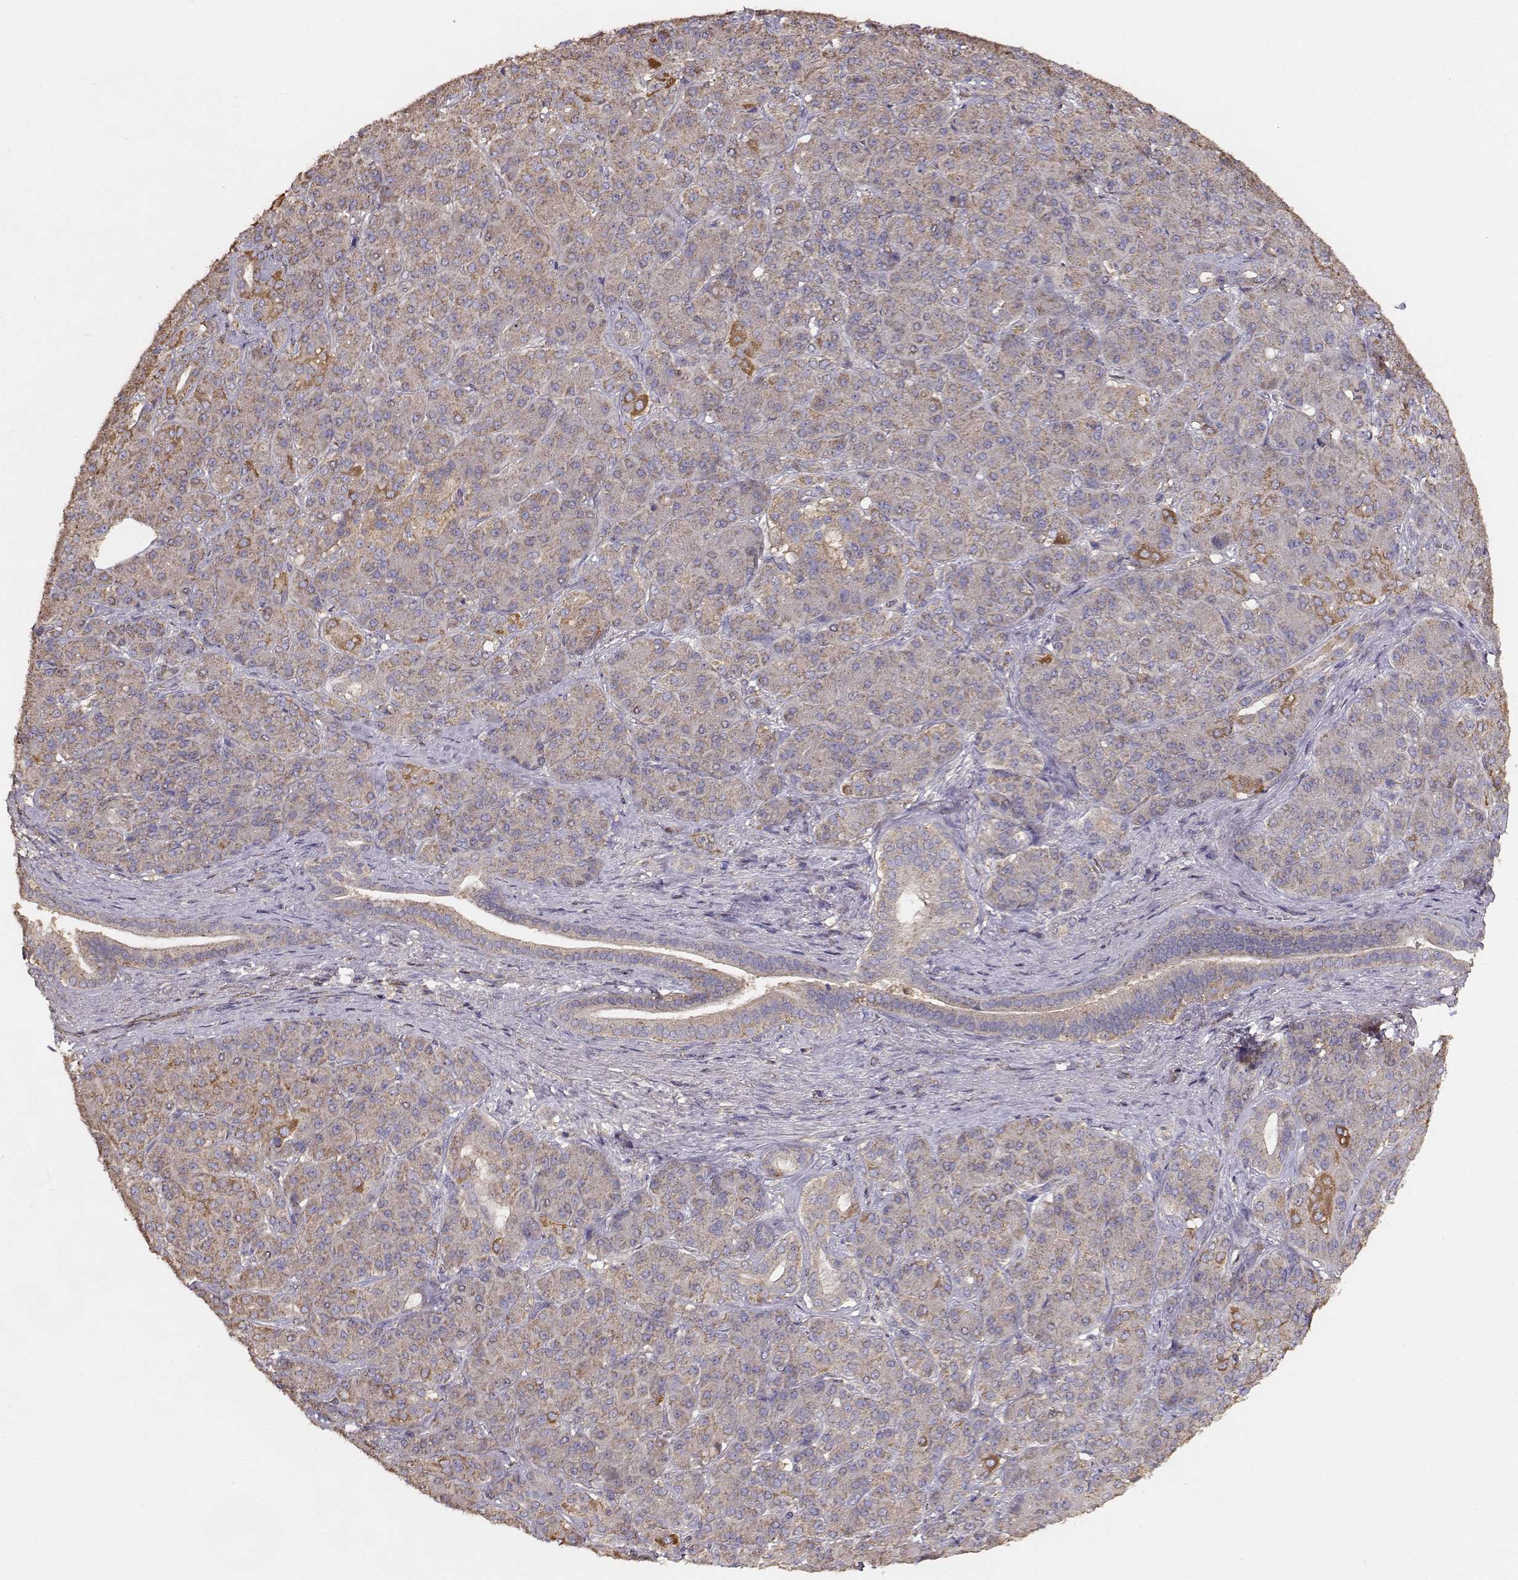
{"staining": {"intensity": "weak", "quantity": ">75%", "location": "cytoplasmic/membranous"}, "tissue": "pancreatic cancer", "cell_type": "Tumor cells", "image_type": "cancer", "snomed": [{"axis": "morphology", "description": "Normal tissue, NOS"}, {"axis": "morphology", "description": "Inflammation, NOS"}, {"axis": "morphology", "description": "Adenocarcinoma, NOS"}, {"axis": "topography", "description": "Pancreas"}], "caption": "High-power microscopy captured an IHC image of pancreatic cancer, revealing weak cytoplasmic/membranous positivity in approximately >75% of tumor cells. (Brightfield microscopy of DAB IHC at high magnification).", "gene": "TARS3", "patient": {"sex": "male", "age": 57}}